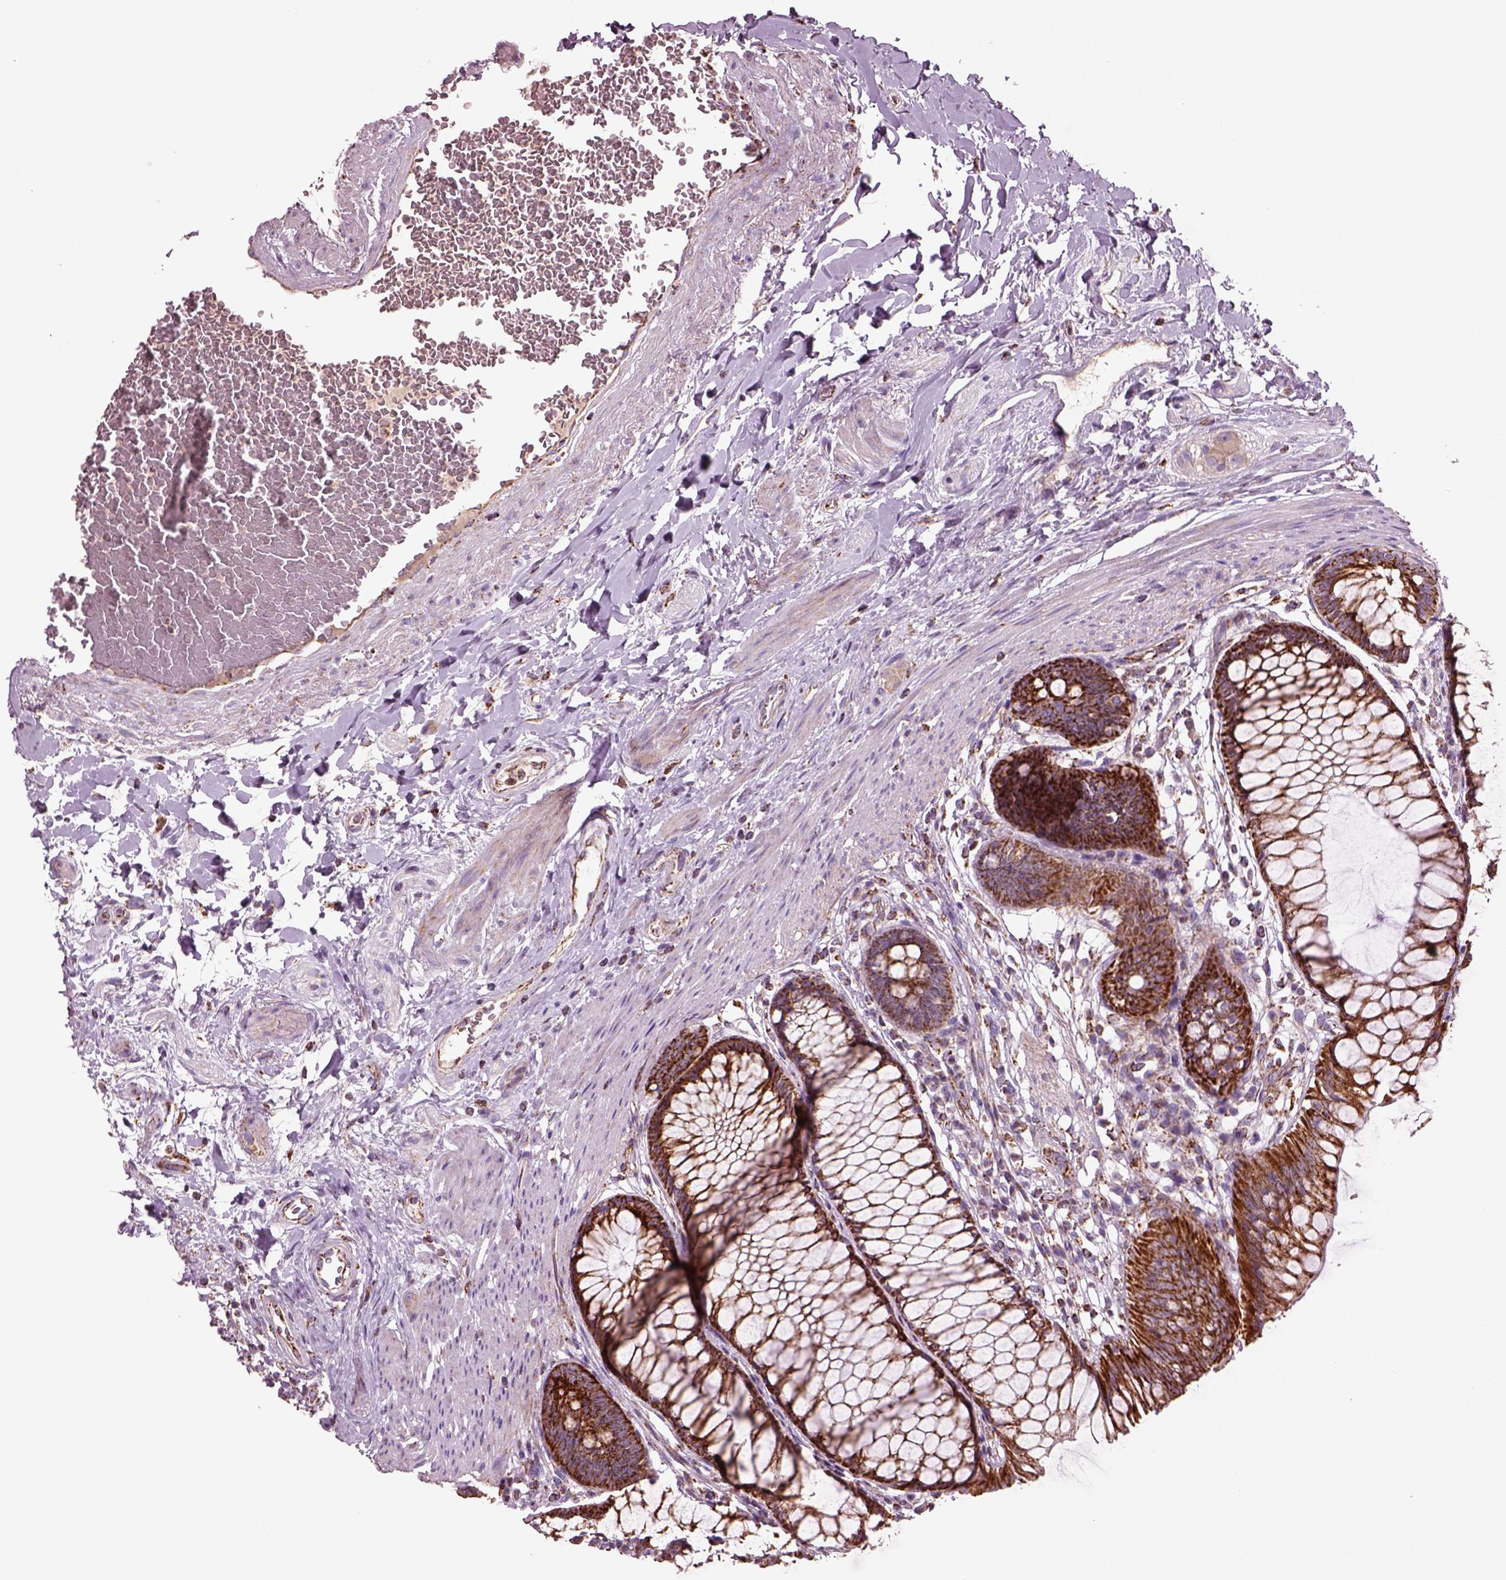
{"staining": {"intensity": "strong", "quantity": ">75%", "location": "cytoplasmic/membranous"}, "tissue": "rectum", "cell_type": "Glandular cells", "image_type": "normal", "snomed": [{"axis": "morphology", "description": "Normal tissue, NOS"}, {"axis": "topography", "description": "Smooth muscle"}, {"axis": "topography", "description": "Rectum"}], "caption": "High-power microscopy captured an immunohistochemistry photomicrograph of unremarkable rectum, revealing strong cytoplasmic/membranous positivity in about >75% of glandular cells.", "gene": "SLC25A24", "patient": {"sex": "male", "age": 53}}